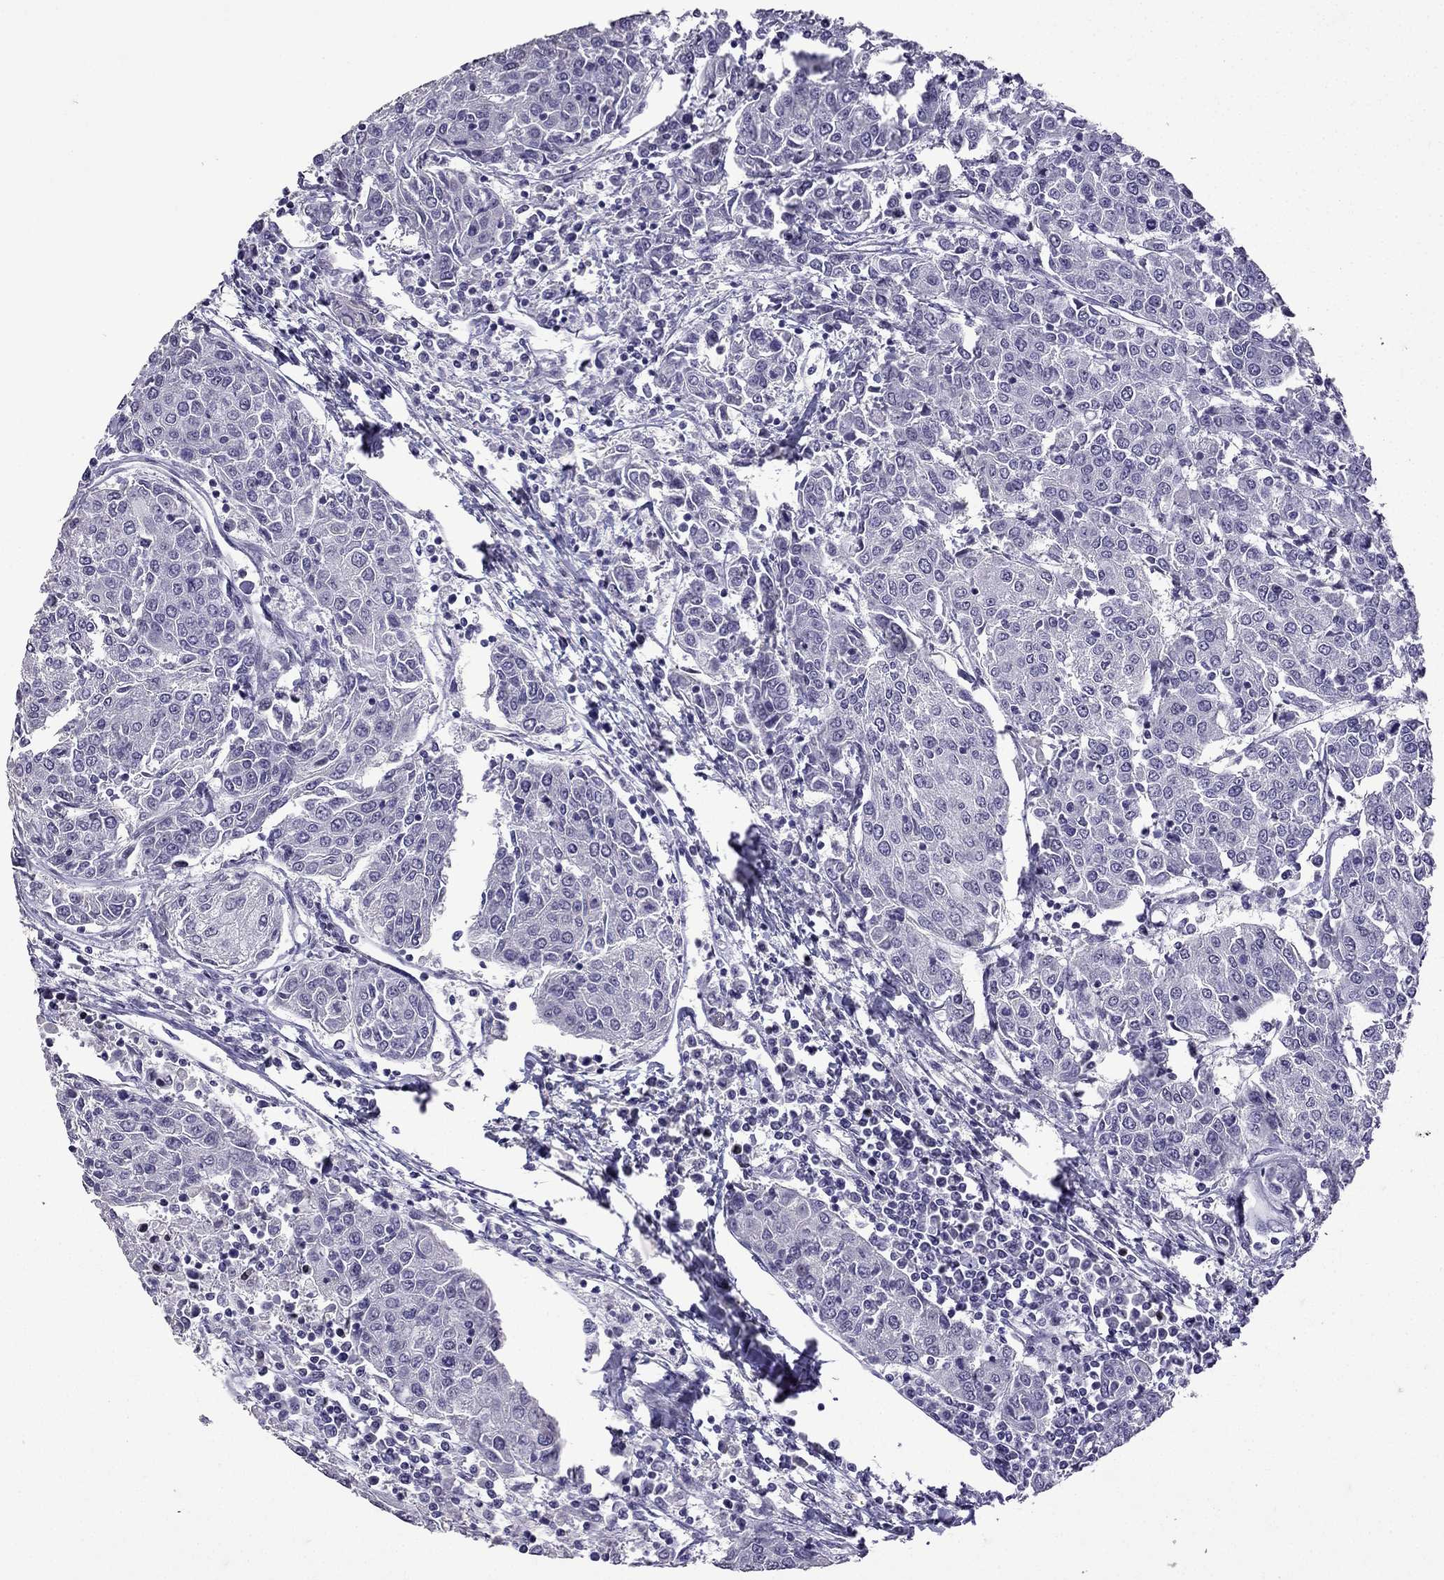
{"staining": {"intensity": "negative", "quantity": "none", "location": "none"}, "tissue": "urothelial cancer", "cell_type": "Tumor cells", "image_type": "cancer", "snomed": [{"axis": "morphology", "description": "Urothelial carcinoma, High grade"}, {"axis": "topography", "description": "Urinary bladder"}], "caption": "Photomicrograph shows no significant protein positivity in tumor cells of high-grade urothelial carcinoma.", "gene": "TTN", "patient": {"sex": "female", "age": 85}}